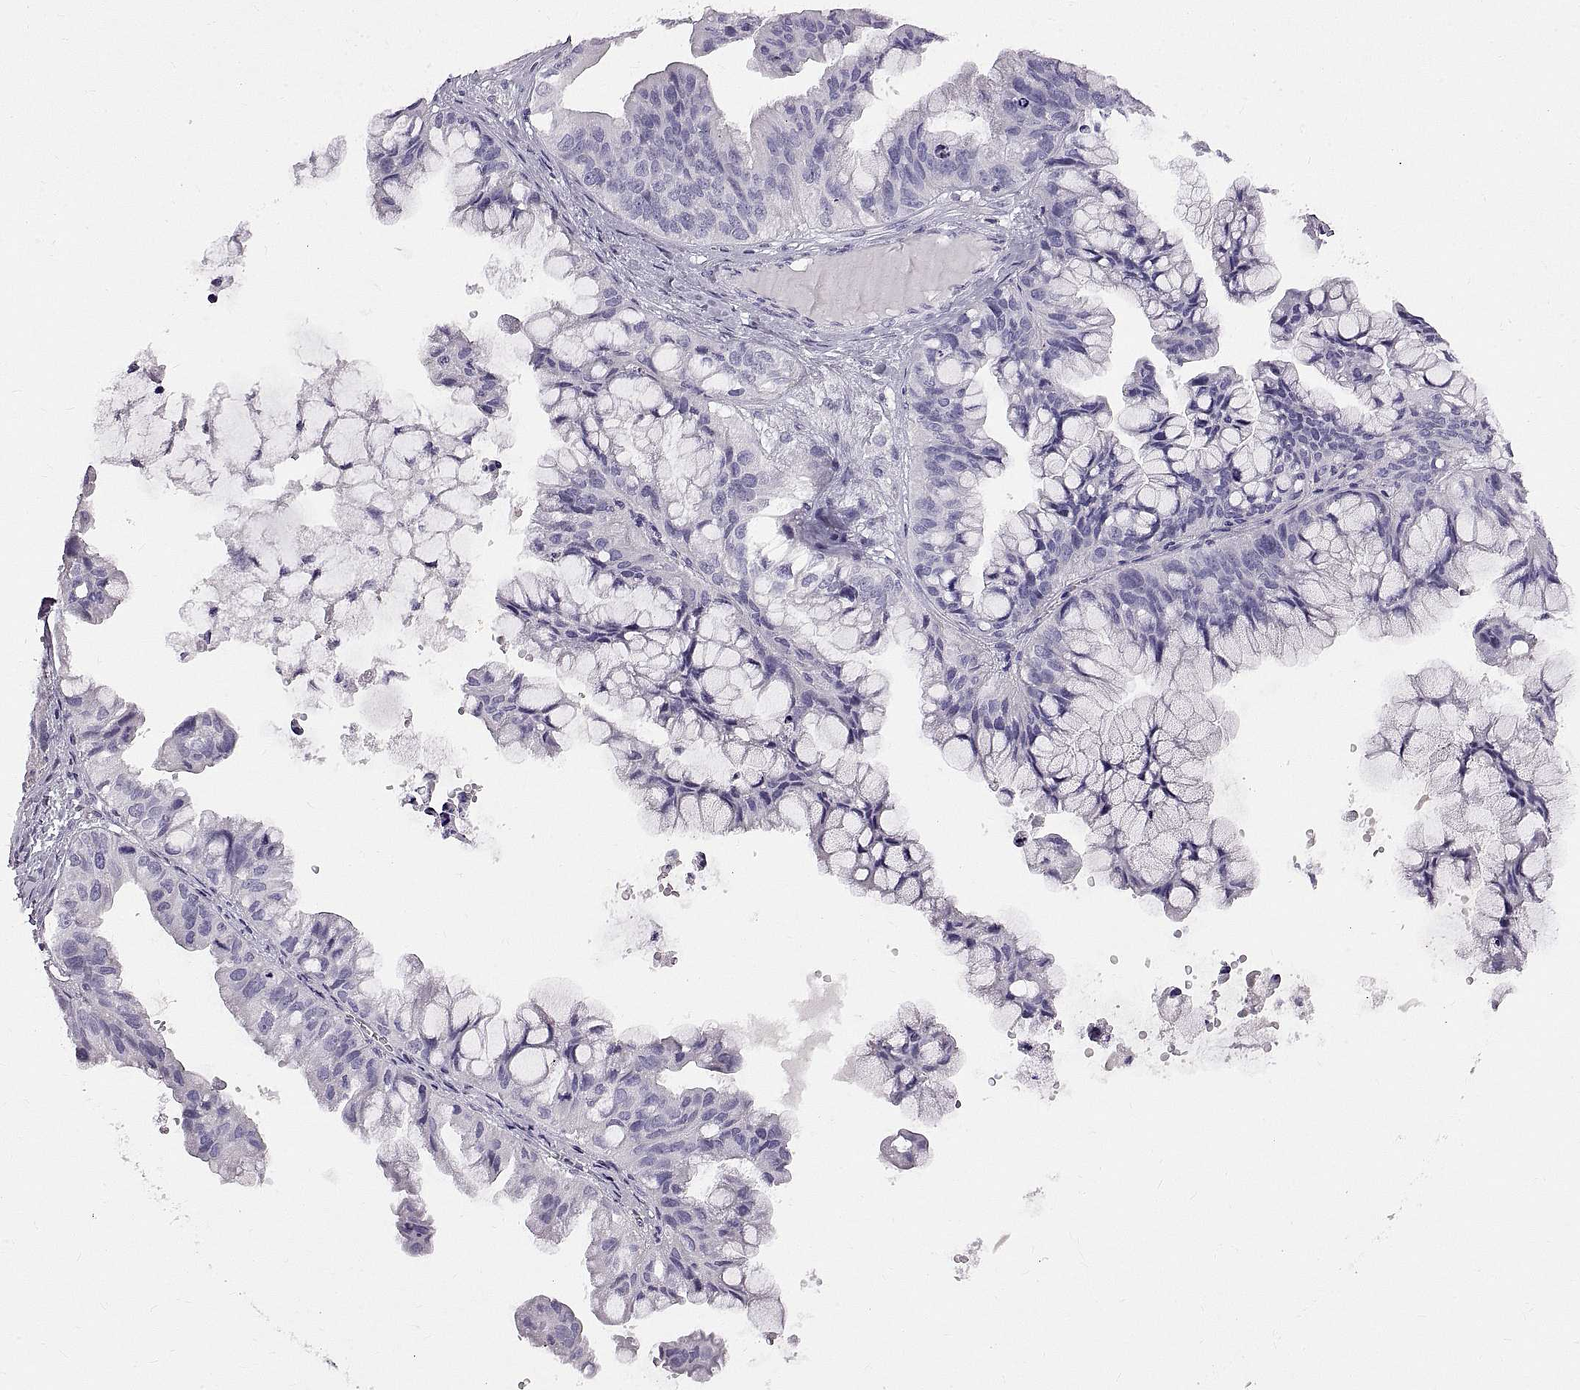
{"staining": {"intensity": "negative", "quantity": "none", "location": "none"}, "tissue": "ovarian cancer", "cell_type": "Tumor cells", "image_type": "cancer", "snomed": [{"axis": "morphology", "description": "Cystadenocarcinoma, mucinous, NOS"}, {"axis": "topography", "description": "Ovary"}], "caption": "Tumor cells show no significant expression in ovarian mucinous cystadenocarcinoma.", "gene": "WFDC8", "patient": {"sex": "female", "age": 76}}